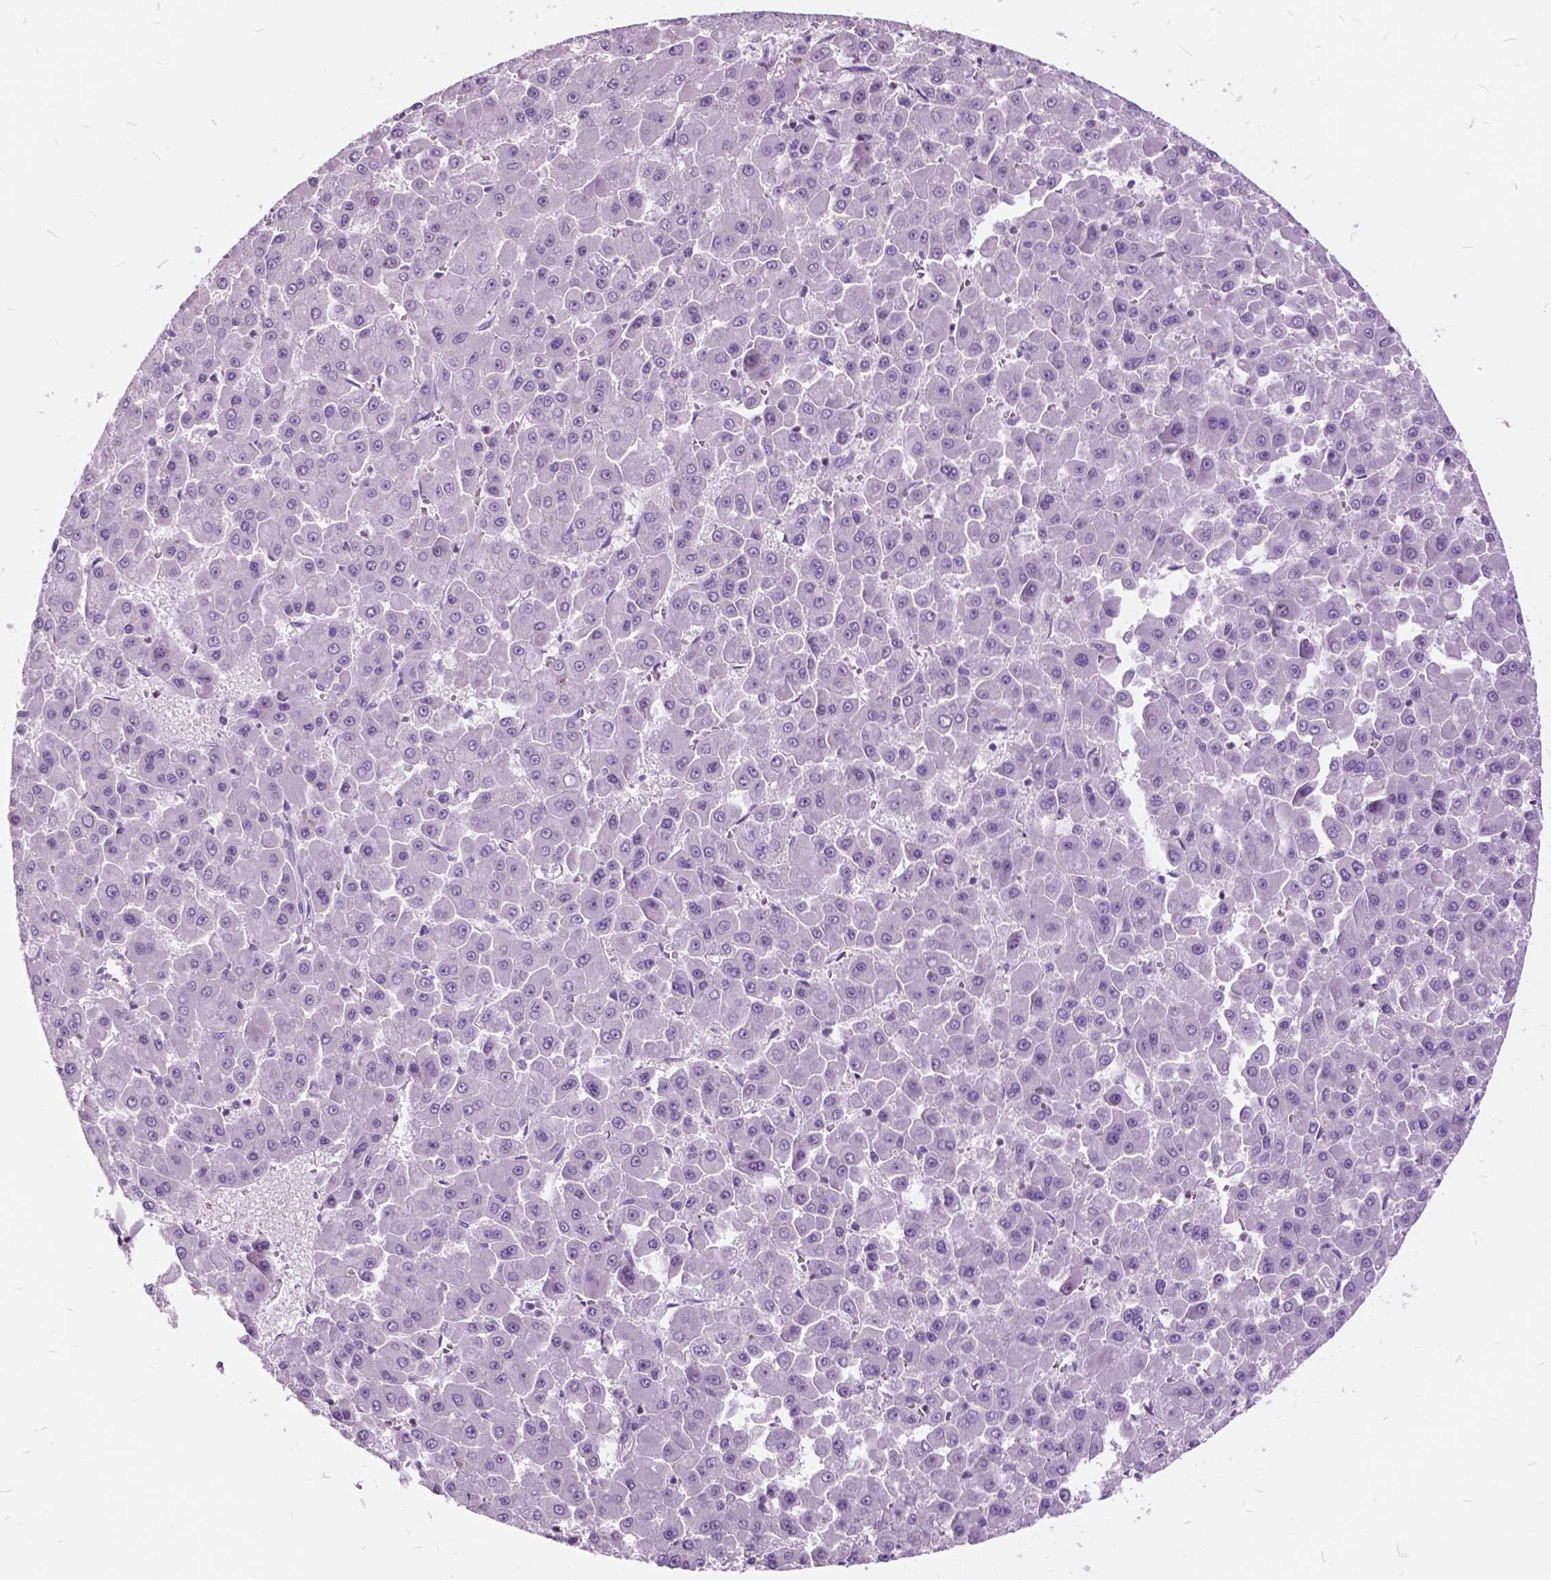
{"staining": {"intensity": "negative", "quantity": "none", "location": "none"}, "tissue": "liver cancer", "cell_type": "Tumor cells", "image_type": "cancer", "snomed": [{"axis": "morphology", "description": "Carcinoma, Hepatocellular, NOS"}, {"axis": "topography", "description": "Liver"}], "caption": "Tumor cells show no significant protein positivity in liver cancer.", "gene": "SP140", "patient": {"sex": "male", "age": 78}}